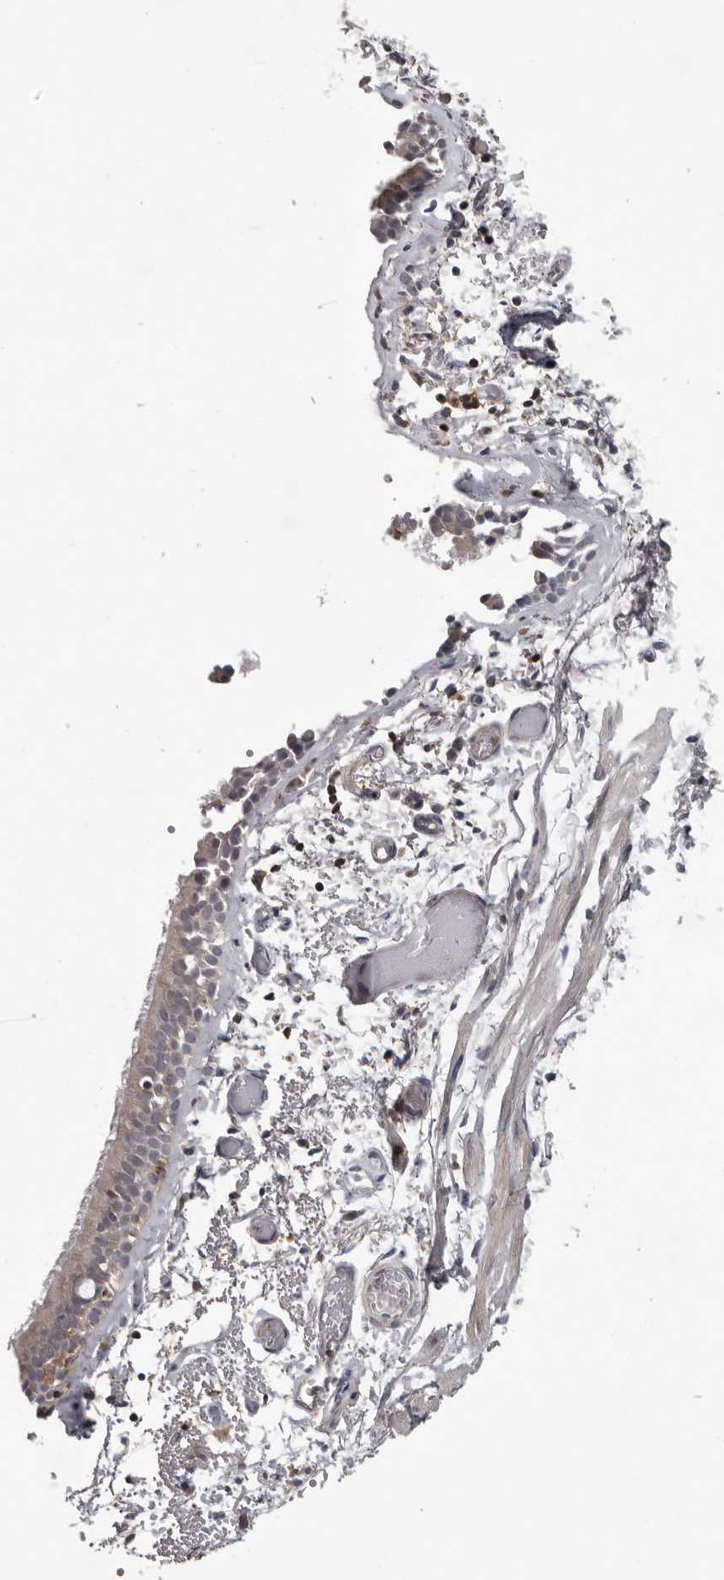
{"staining": {"intensity": "weak", "quantity": "<25%", "location": "cytoplasmic/membranous"}, "tissue": "bronchus", "cell_type": "Respiratory epithelial cells", "image_type": "normal", "snomed": [{"axis": "morphology", "description": "Normal tissue, NOS"}, {"axis": "topography", "description": "Bronchus"}, {"axis": "topography", "description": "Lung"}], "caption": "Immunohistochemistry of unremarkable human bronchus shows no expression in respiratory epithelial cells.", "gene": "ANKRD44", "patient": {"sex": "male", "age": 56}}